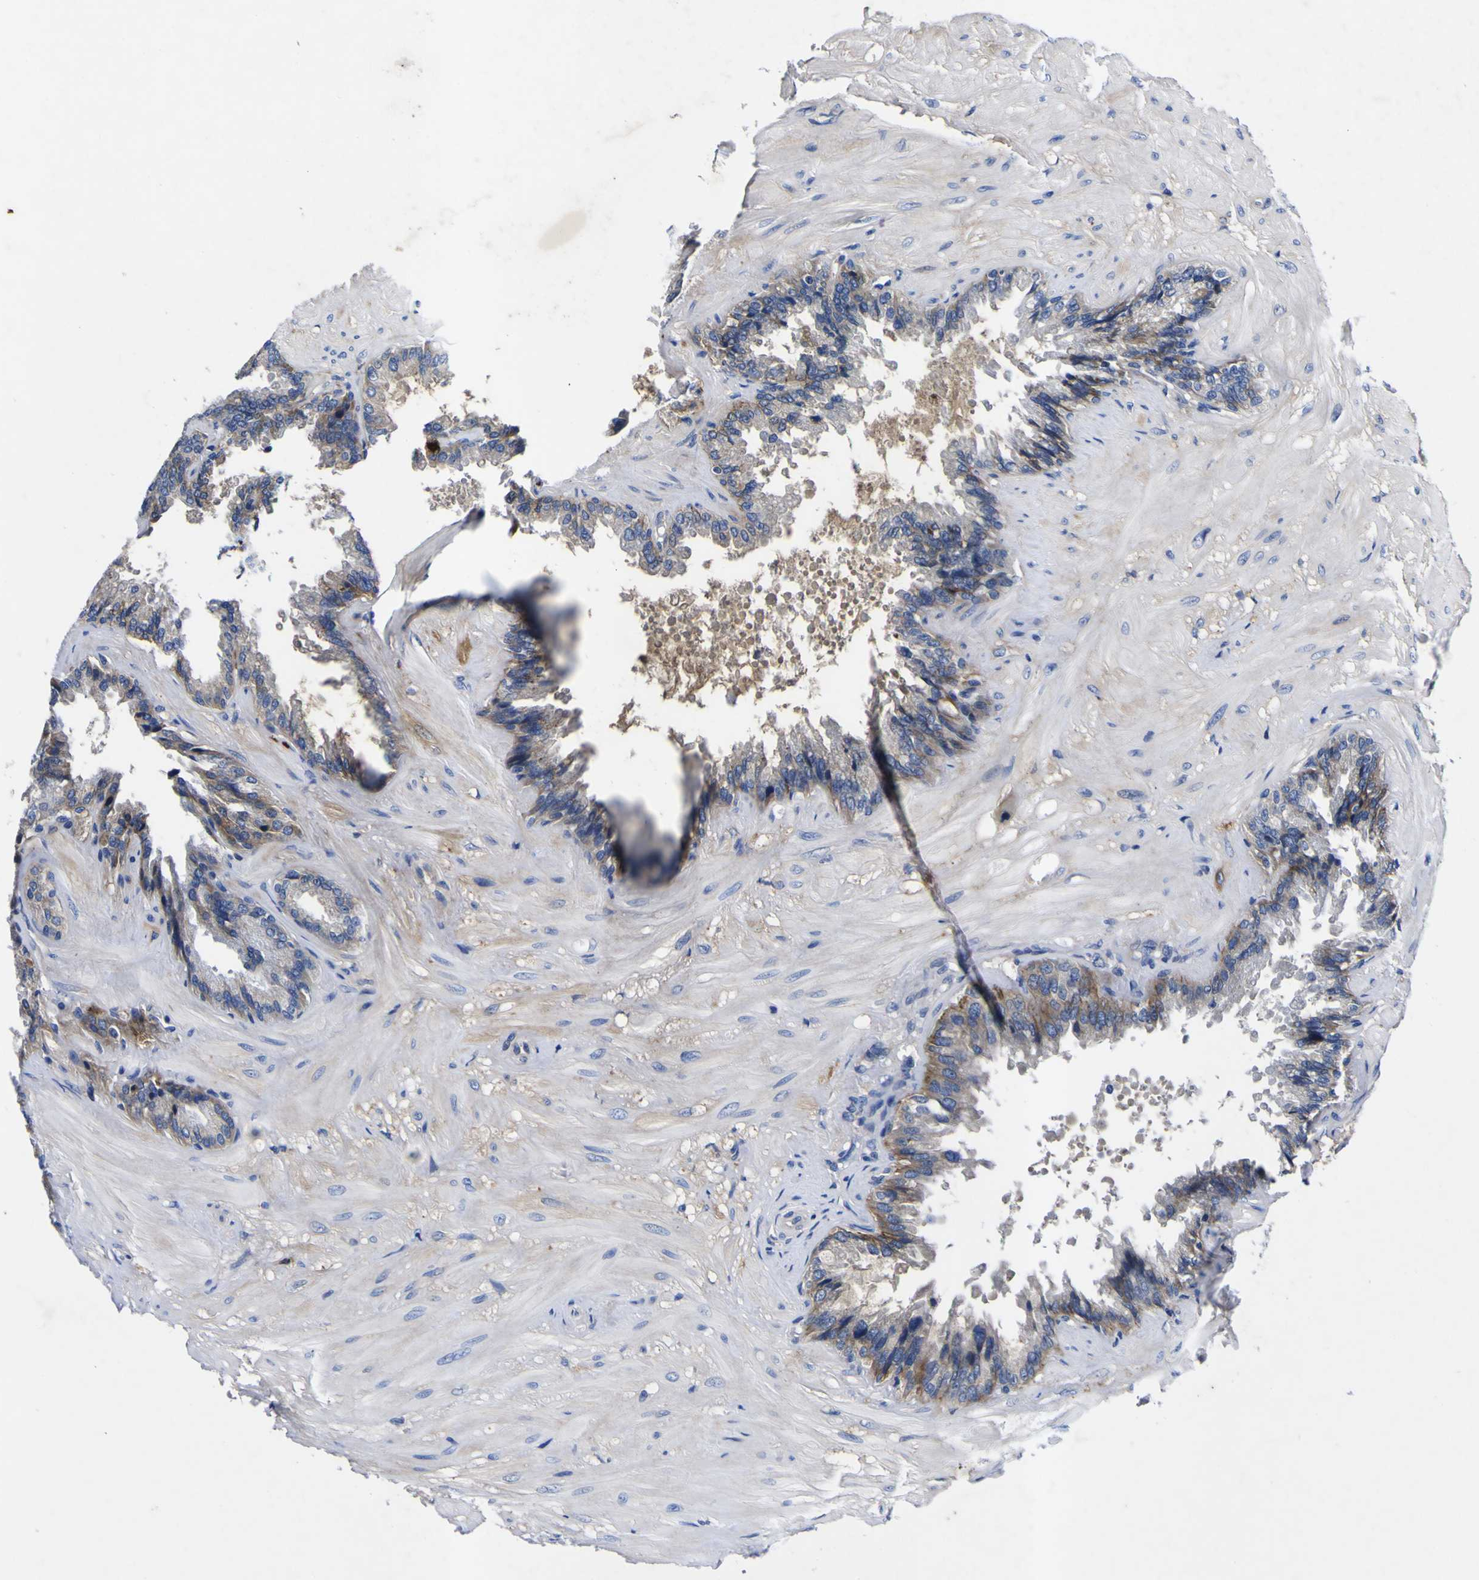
{"staining": {"intensity": "negative", "quantity": "none", "location": "none"}, "tissue": "seminal vesicle", "cell_type": "Glandular cells", "image_type": "normal", "snomed": [{"axis": "morphology", "description": "Normal tissue, NOS"}, {"axis": "topography", "description": "Seminal veicle"}], "caption": "Immunohistochemistry (IHC) image of benign seminal vesicle: human seminal vesicle stained with DAB (3,3'-diaminobenzidine) shows no significant protein expression in glandular cells.", "gene": "VASN", "patient": {"sex": "male", "age": 46}}